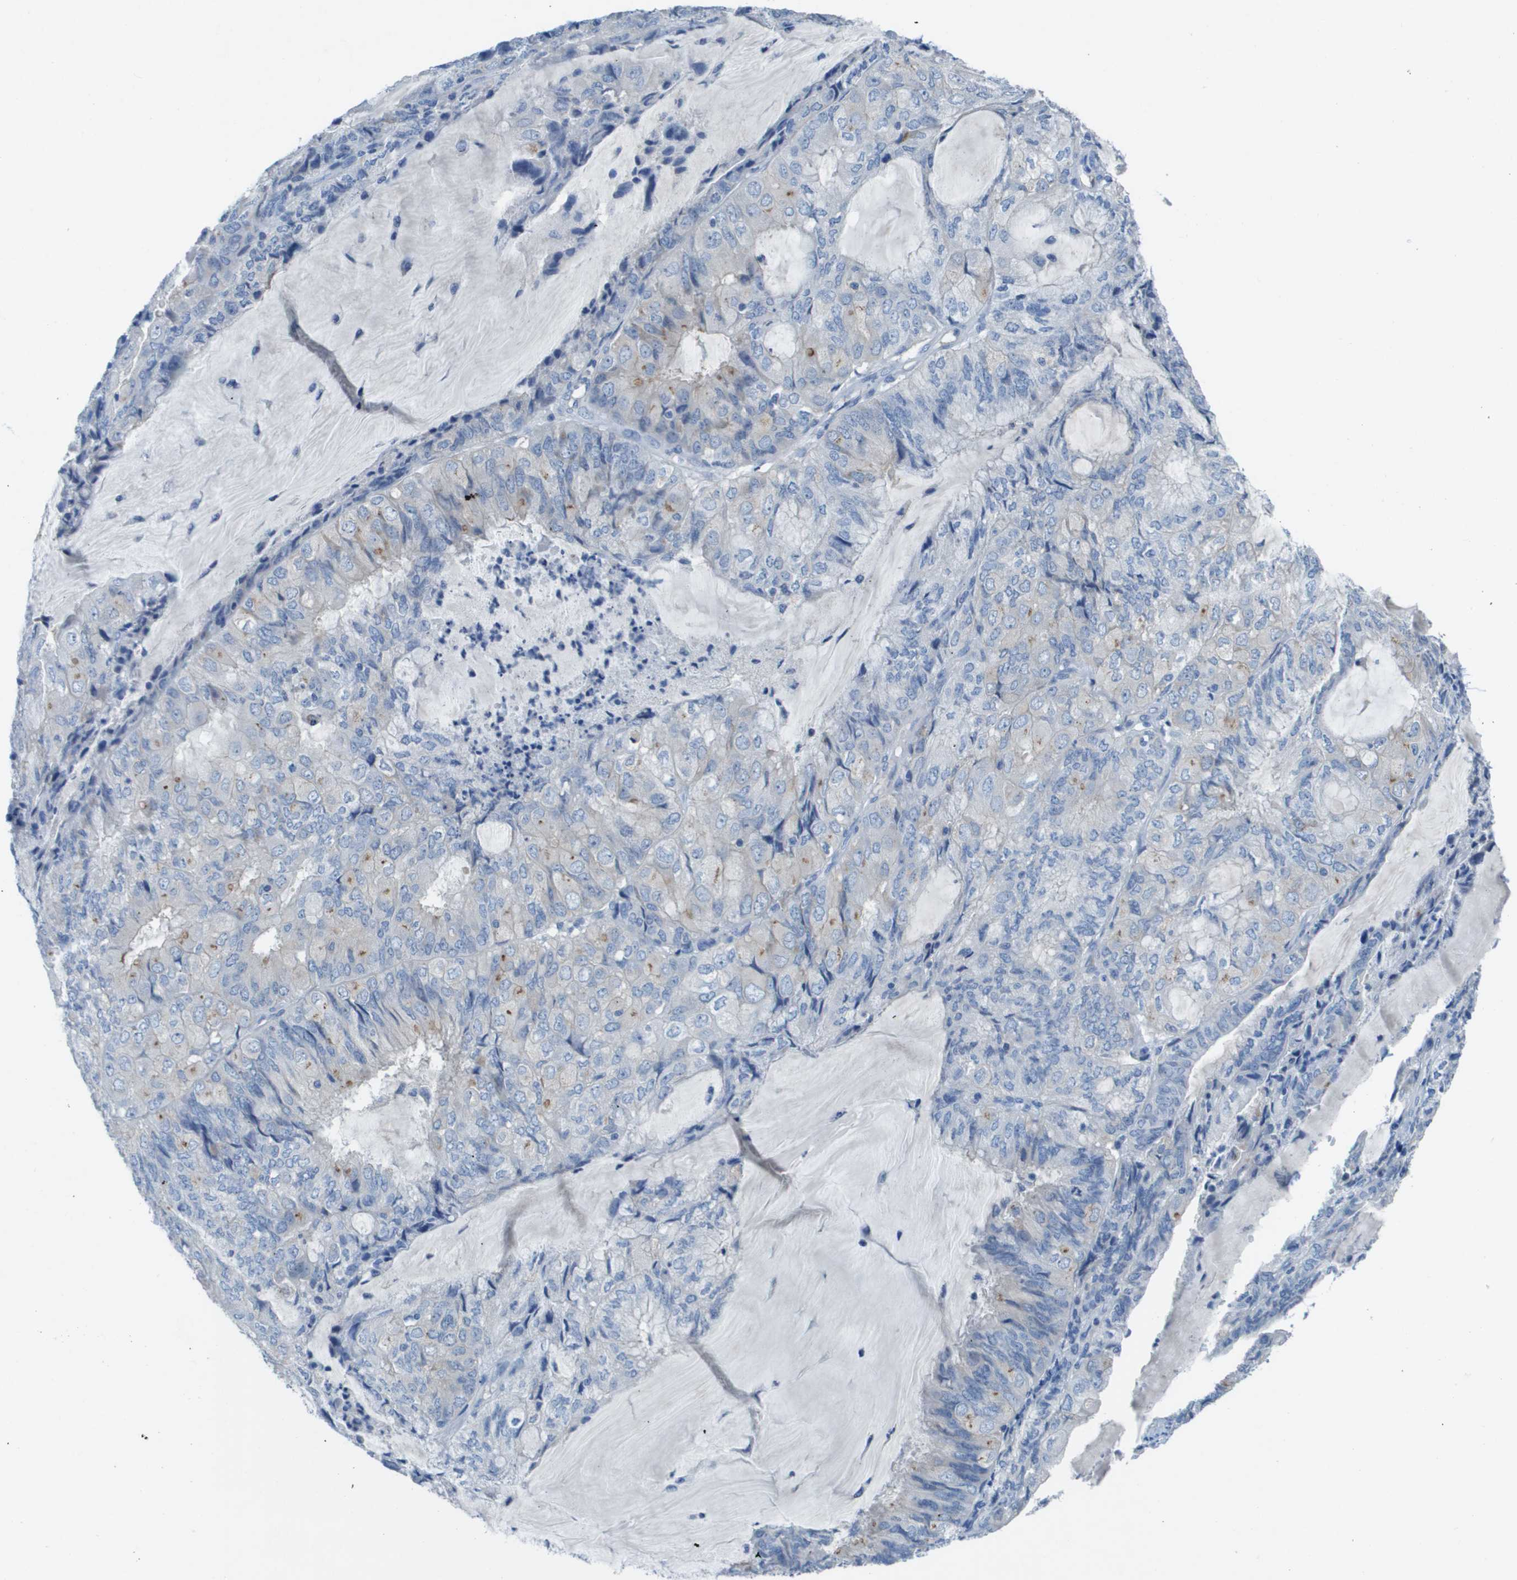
{"staining": {"intensity": "negative", "quantity": "none", "location": "none"}, "tissue": "endometrial cancer", "cell_type": "Tumor cells", "image_type": "cancer", "snomed": [{"axis": "morphology", "description": "Adenocarcinoma, NOS"}, {"axis": "topography", "description": "Endometrium"}], "caption": "DAB immunohistochemical staining of human endometrial adenocarcinoma demonstrates no significant positivity in tumor cells.", "gene": "NCS1", "patient": {"sex": "female", "age": 81}}